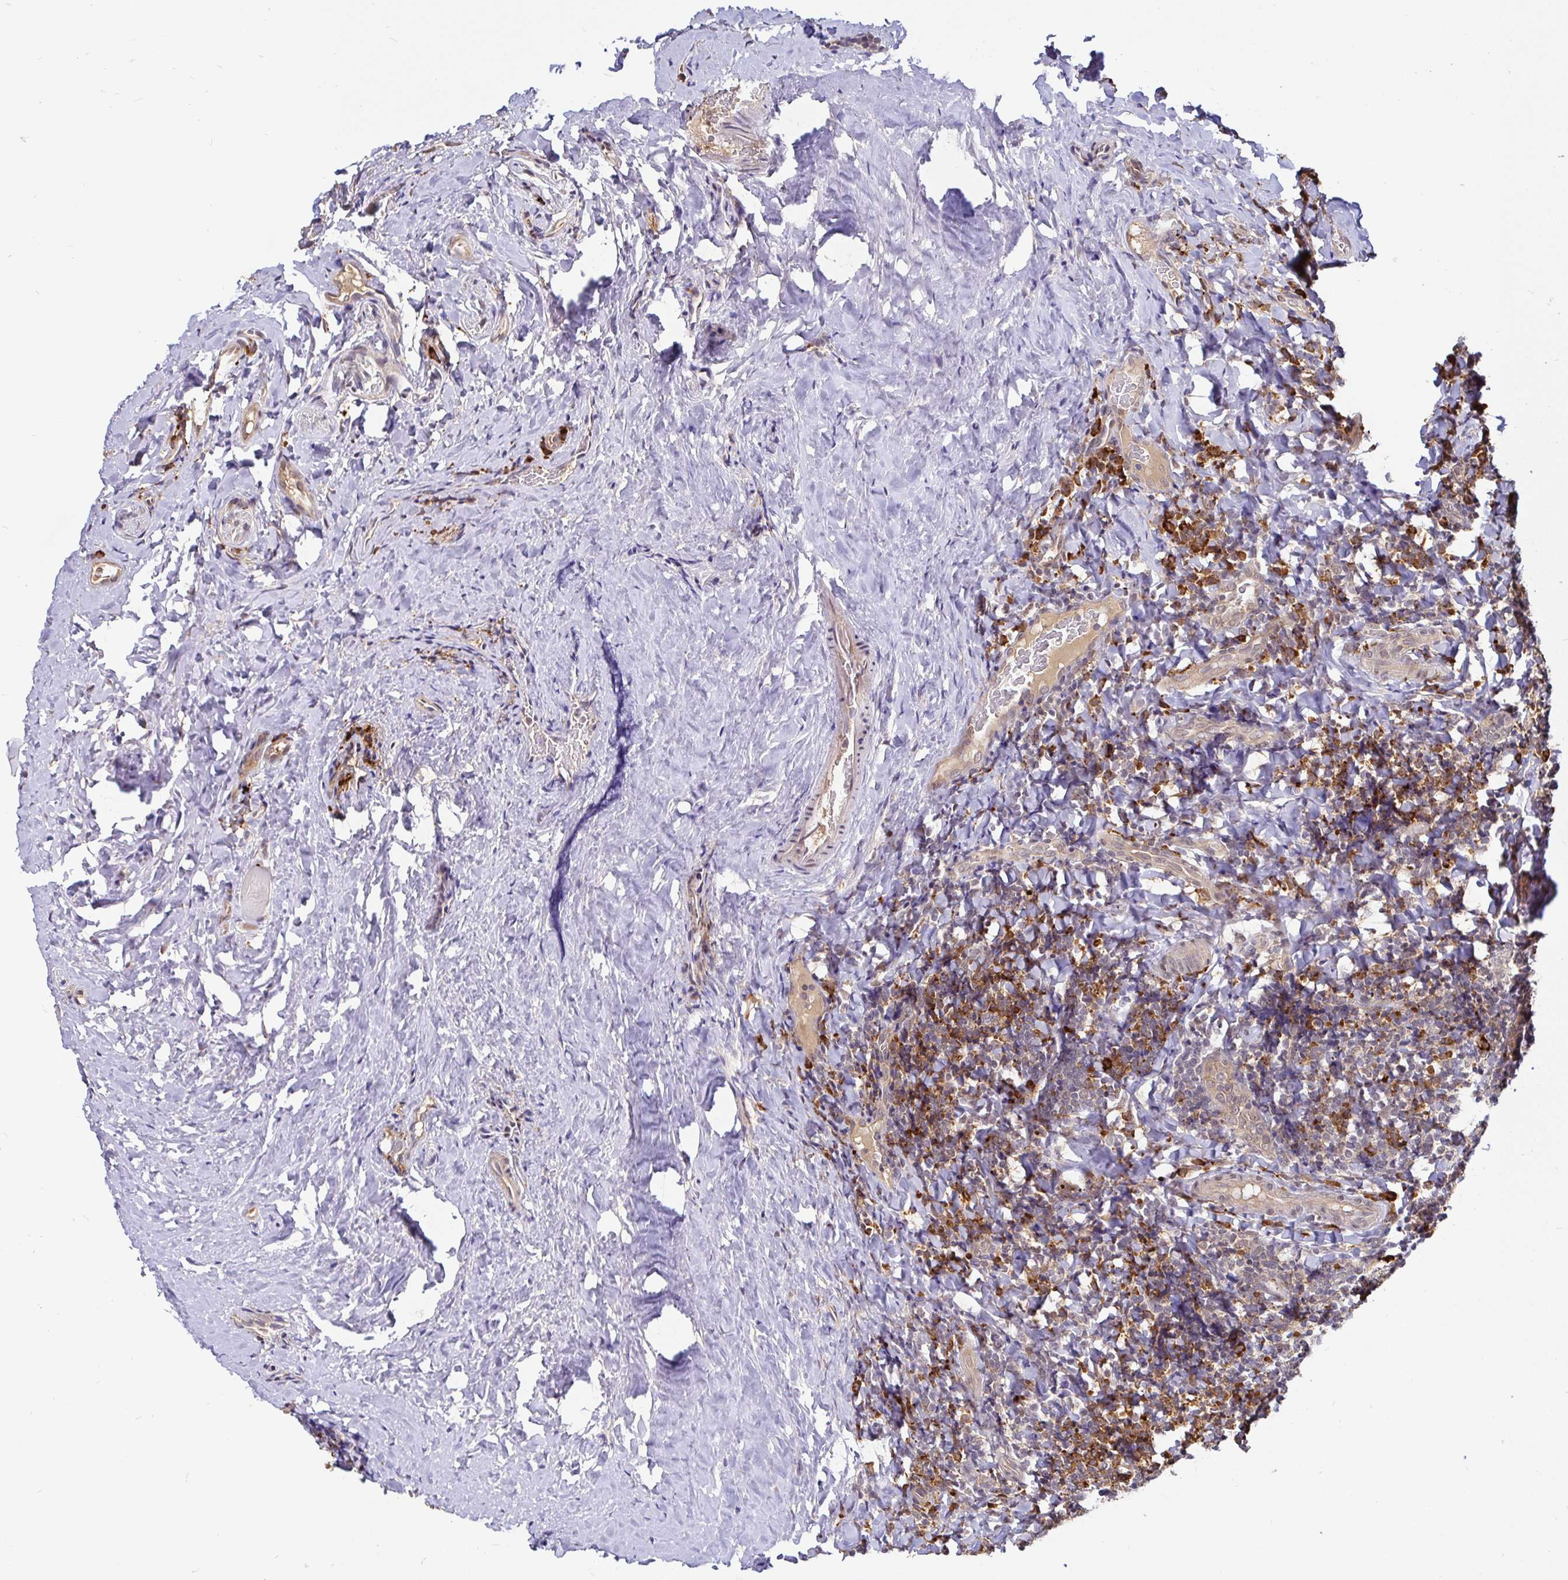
{"staining": {"intensity": "weak", "quantity": ">75%", "location": "cytoplasmic/membranous,nuclear"}, "tissue": "tonsil", "cell_type": "Germinal center cells", "image_type": "normal", "snomed": [{"axis": "morphology", "description": "Normal tissue, NOS"}, {"axis": "topography", "description": "Tonsil"}], "caption": "The histopathology image shows immunohistochemical staining of benign tonsil. There is weak cytoplasmic/membranous,nuclear expression is appreciated in about >75% of germinal center cells.", "gene": "LMO4", "patient": {"sex": "male", "age": 17}}